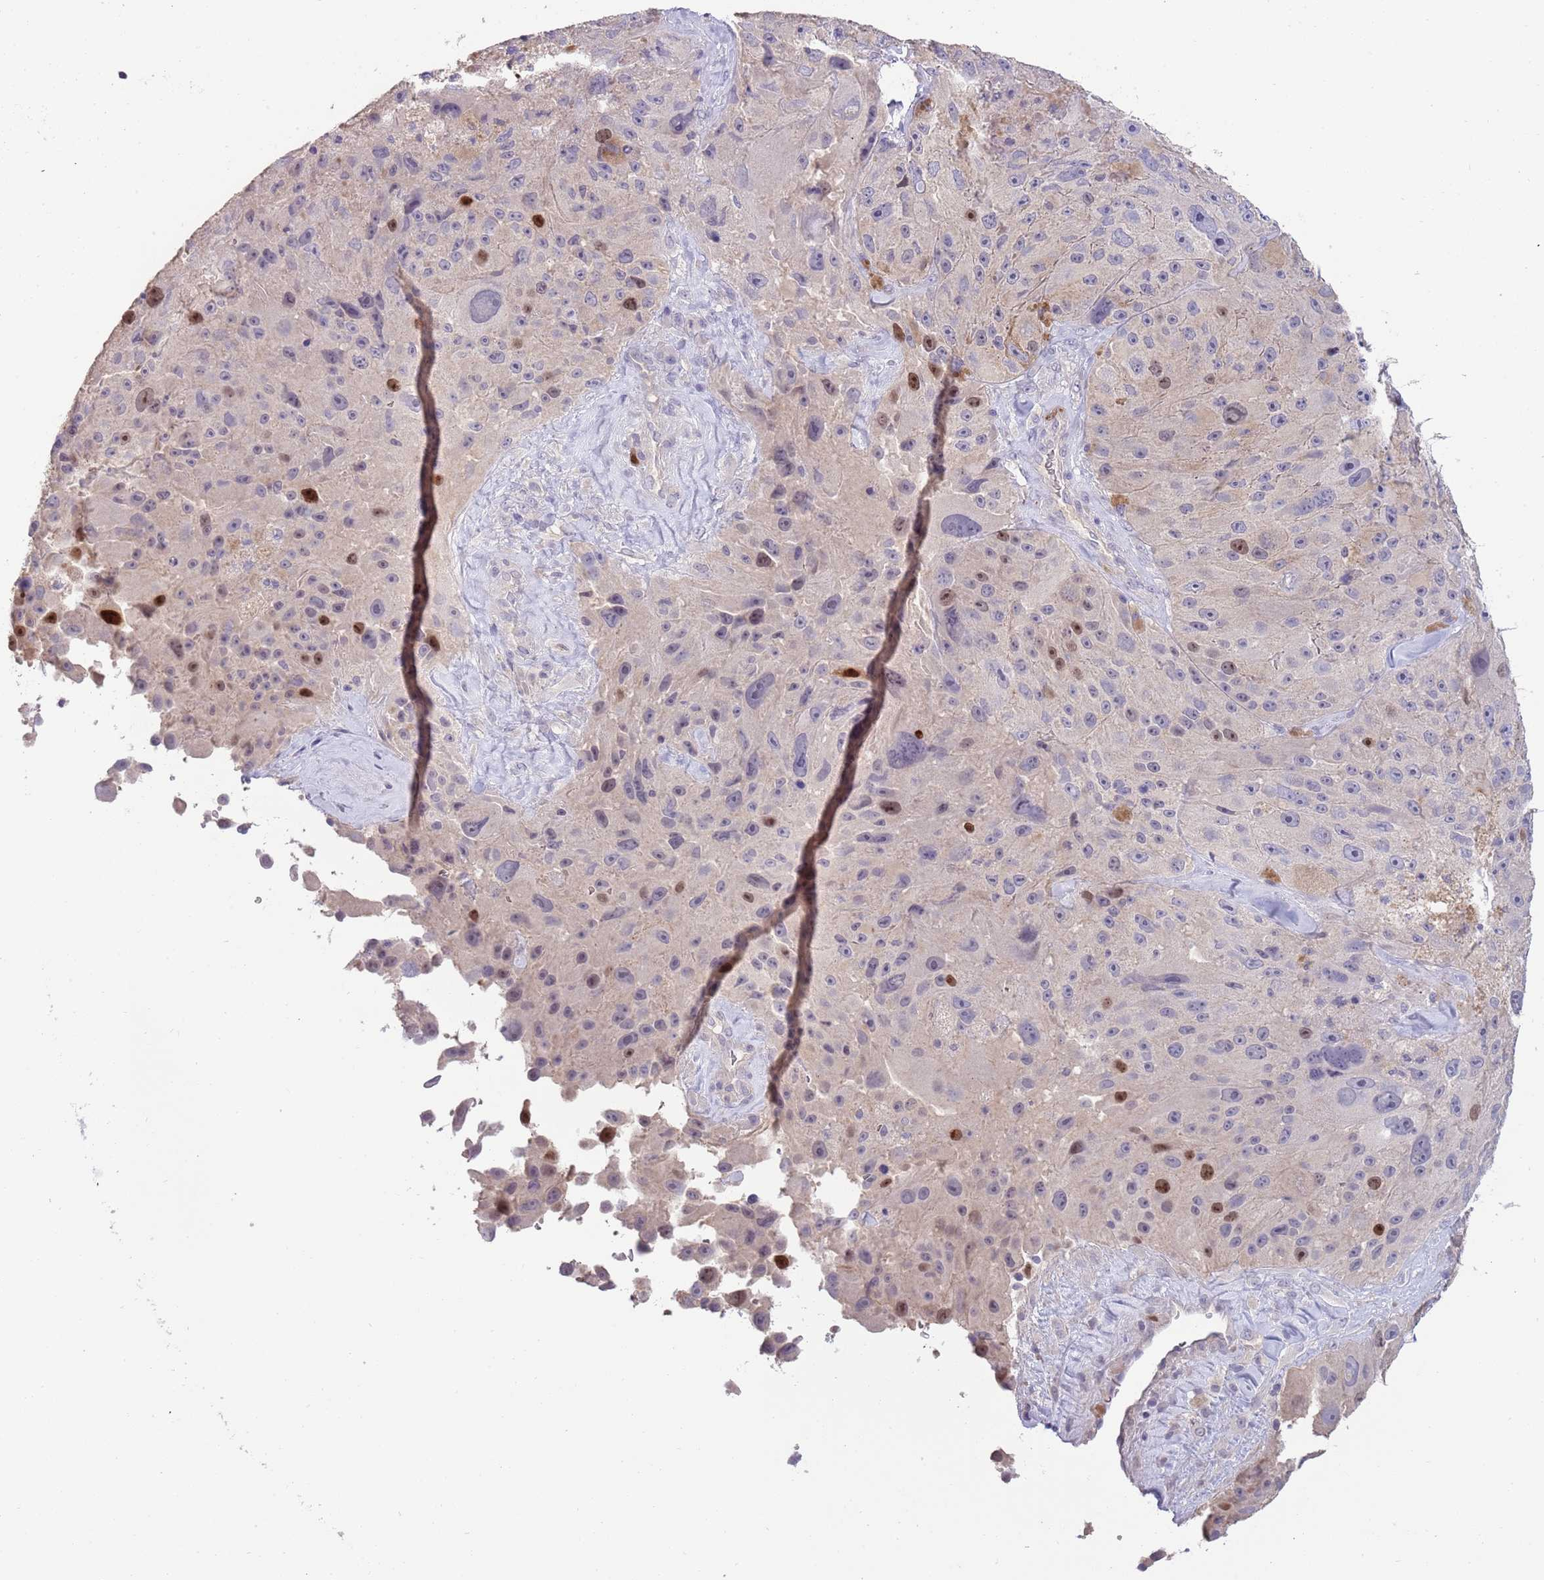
{"staining": {"intensity": "strong", "quantity": "<25%", "location": "nuclear"}, "tissue": "melanoma", "cell_type": "Tumor cells", "image_type": "cancer", "snomed": [{"axis": "morphology", "description": "Malignant melanoma, Metastatic site"}, {"axis": "topography", "description": "Lymph node"}], "caption": "High-power microscopy captured an IHC image of malignant melanoma (metastatic site), revealing strong nuclear expression in about <25% of tumor cells. The staining is performed using DAB brown chromogen to label protein expression. The nuclei are counter-stained blue using hematoxylin.", "gene": "PIMREG", "patient": {"sex": "male", "age": 62}}